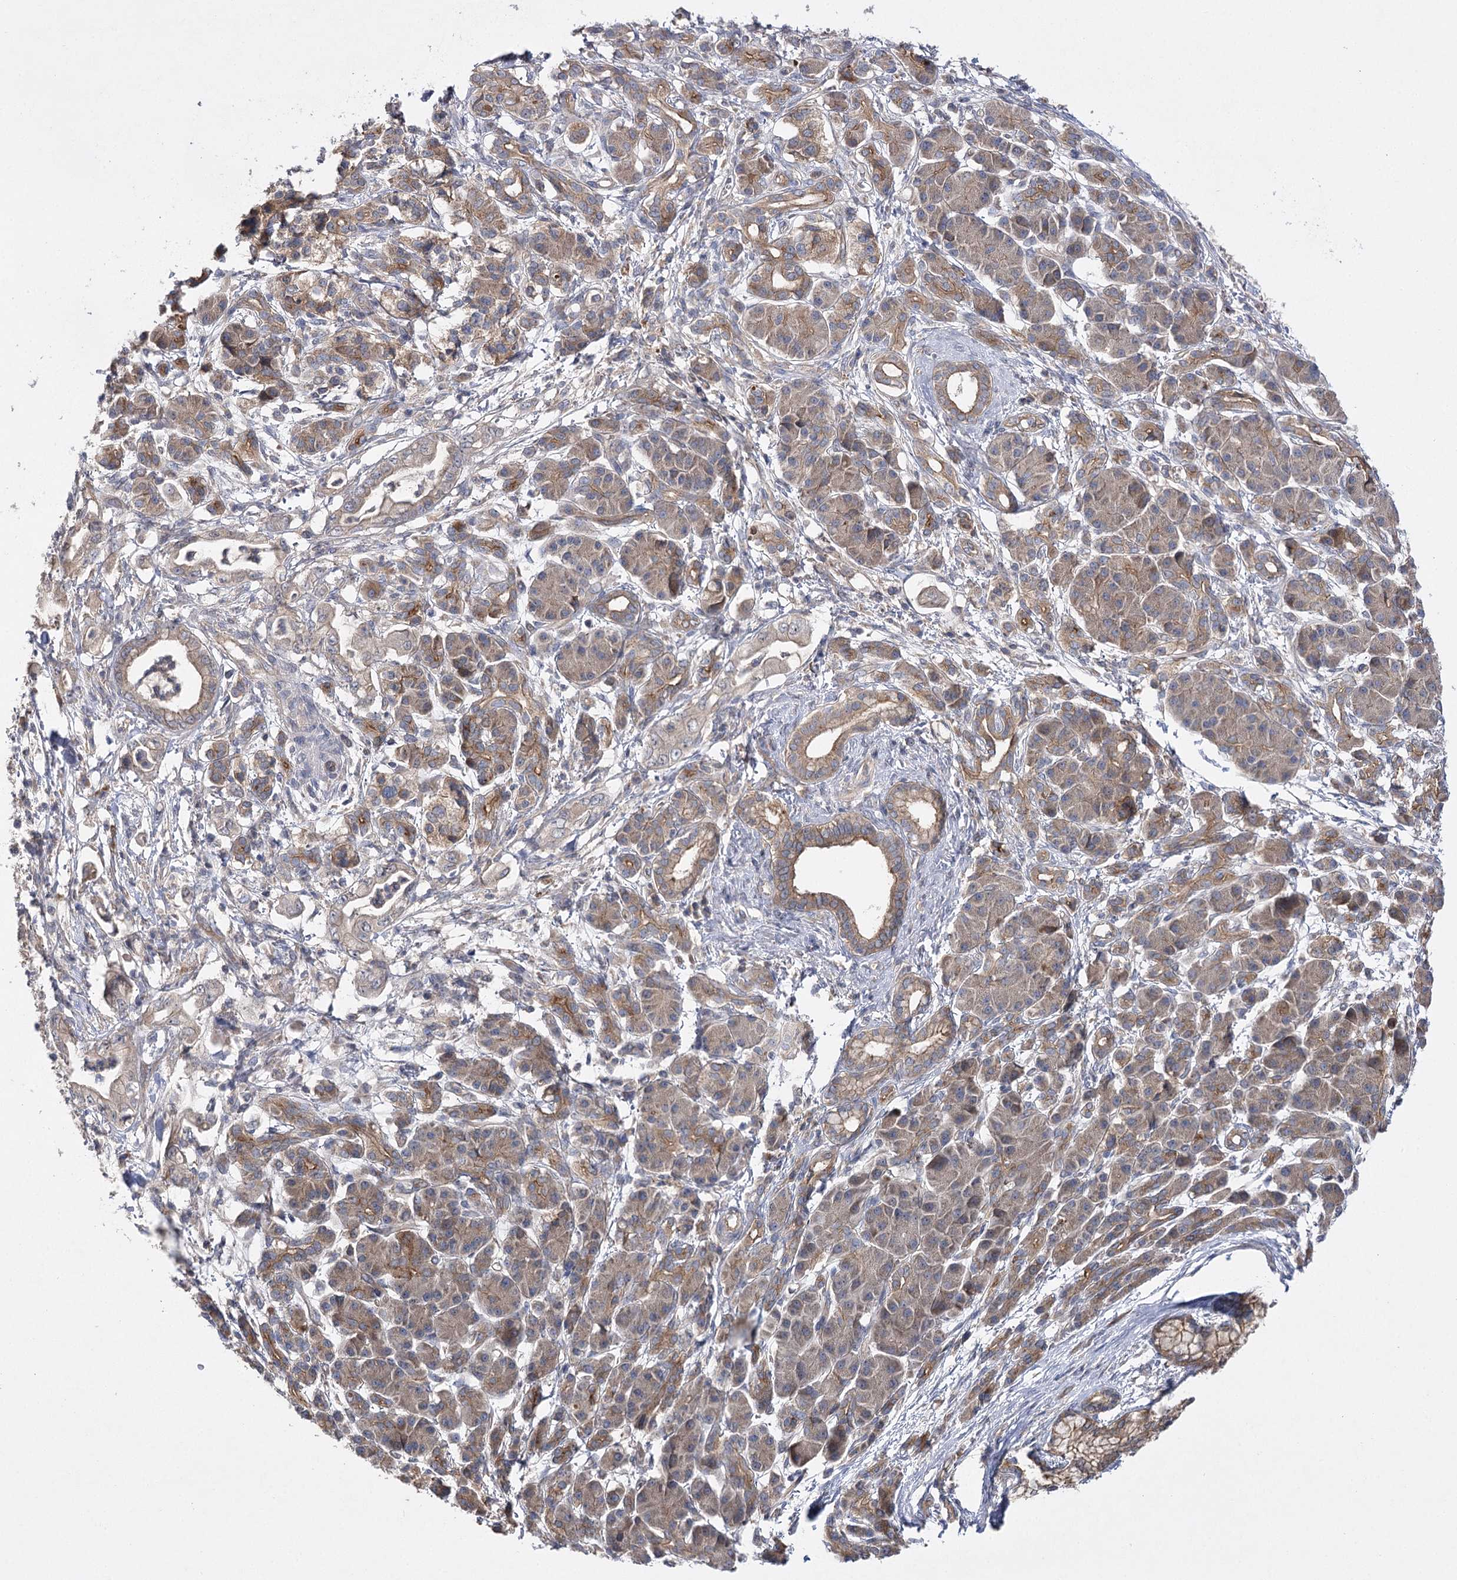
{"staining": {"intensity": "moderate", "quantity": ">75%", "location": "cytoplasmic/membranous"}, "tissue": "pancreatic cancer", "cell_type": "Tumor cells", "image_type": "cancer", "snomed": [{"axis": "morphology", "description": "Adenocarcinoma, NOS"}, {"axis": "topography", "description": "Pancreas"}], "caption": "A medium amount of moderate cytoplasmic/membranous staining is seen in about >75% of tumor cells in pancreatic adenocarcinoma tissue.", "gene": "BCR", "patient": {"sex": "female", "age": 55}}